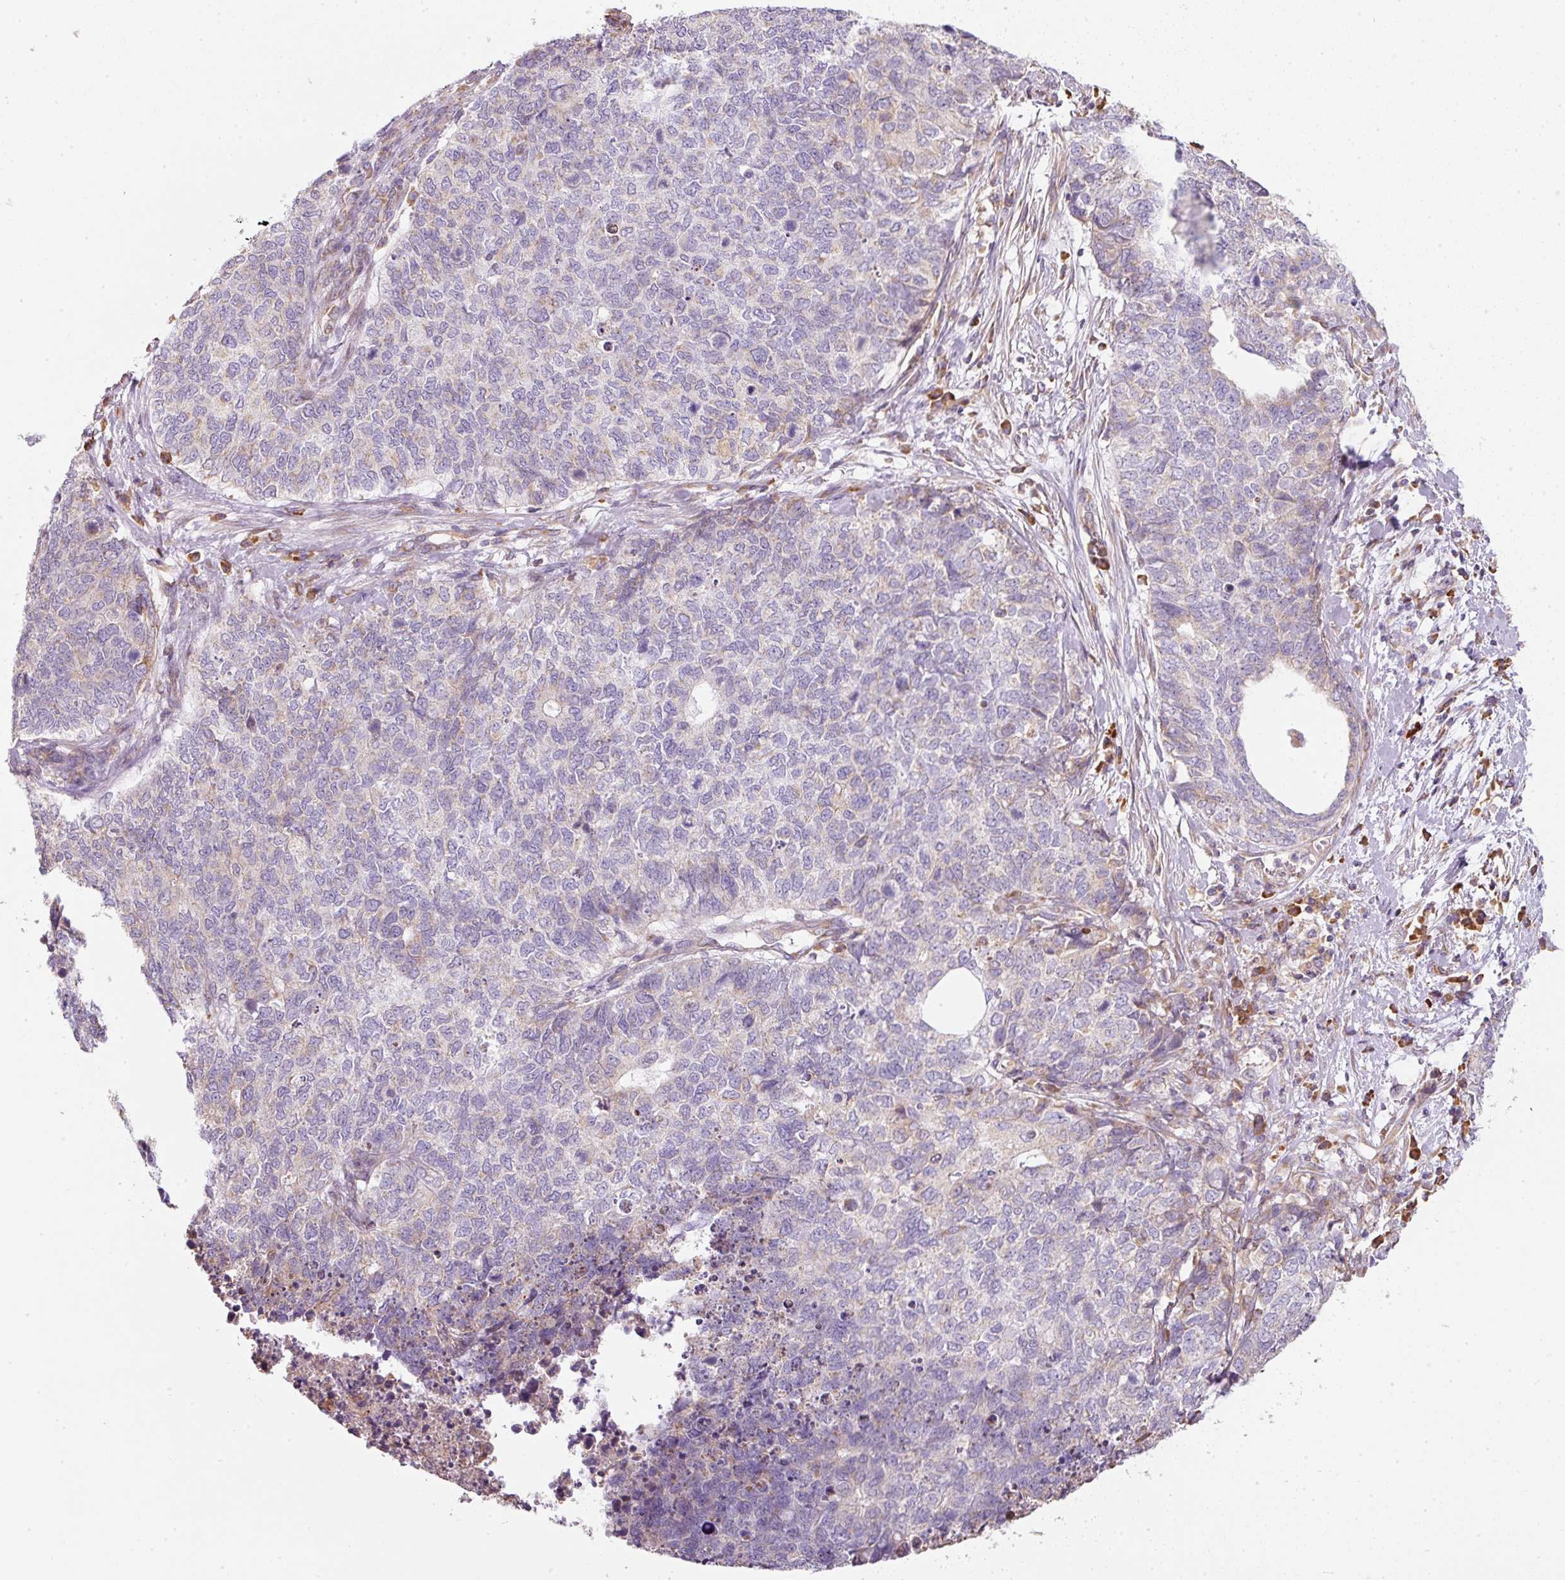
{"staining": {"intensity": "negative", "quantity": "none", "location": "none"}, "tissue": "cervical cancer", "cell_type": "Tumor cells", "image_type": "cancer", "snomed": [{"axis": "morphology", "description": "Squamous cell carcinoma, NOS"}, {"axis": "topography", "description": "Cervix"}], "caption": "The photomicrograph reveals no staining of tumor cells in cervical squamous cell carcinoma.", "gene": "MORN4", "patient": {"sex": "female", "age": 63}}